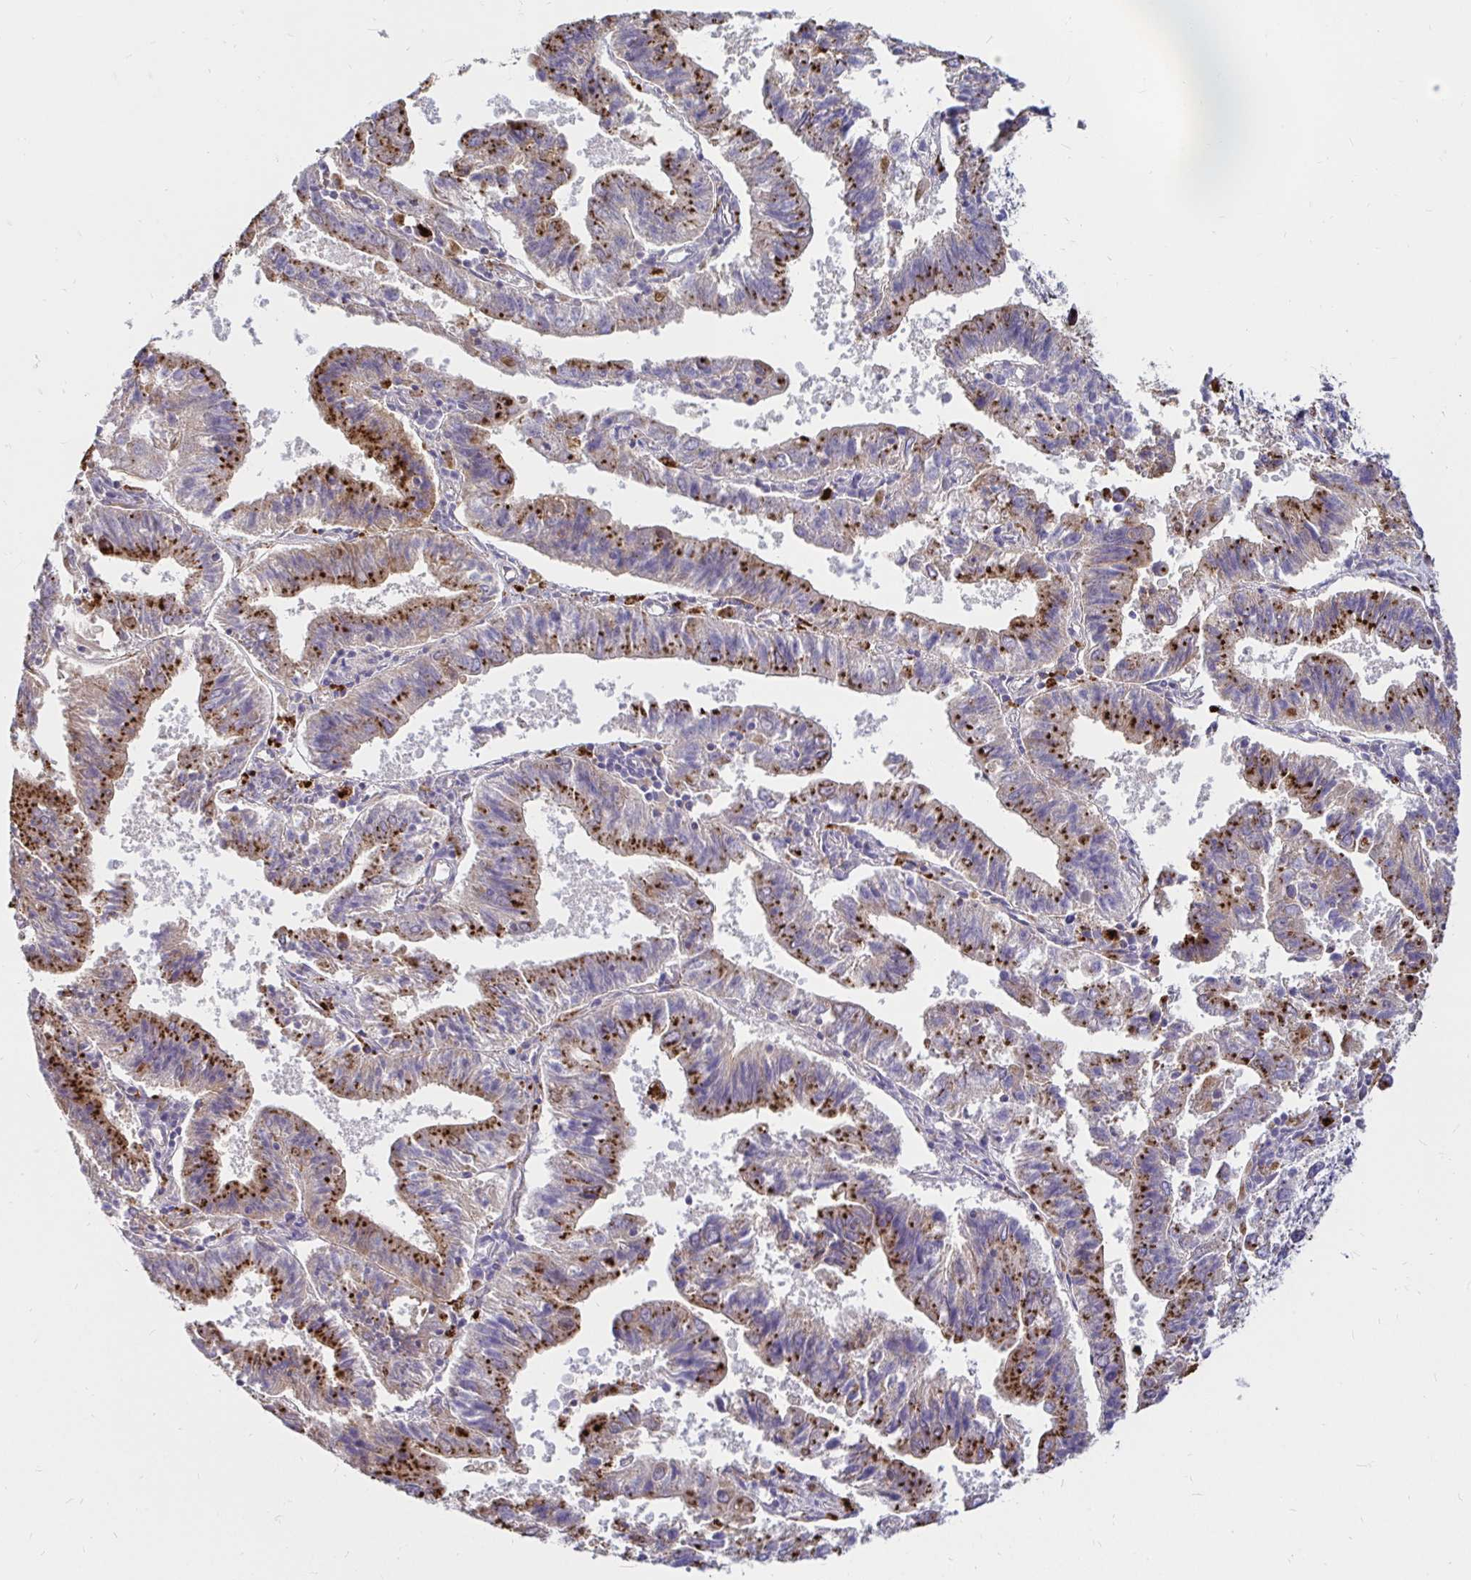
{"staining": {"intensity": "strong", "quantity": "25%-75%", "location": "cytoplasmic/membranous"}, "tissue": "endometrial cancer", "cell_type": "Tumor cells", "image_type": "cancer", "snomed": [{"axis": "morphology", "description": "Adenocarcinoma, NOS"}, {"axis": "topography", "description": "Endometrium"}], "caption": "Protein staining of endometrial cancer (adenocarcinoma) tissue reveals strong cytoplasmic/membranous staining in approximately 25%-75% of tumor cells.", "gene": "FUCA1", "patient": {"sex": "female", "age": 82}}